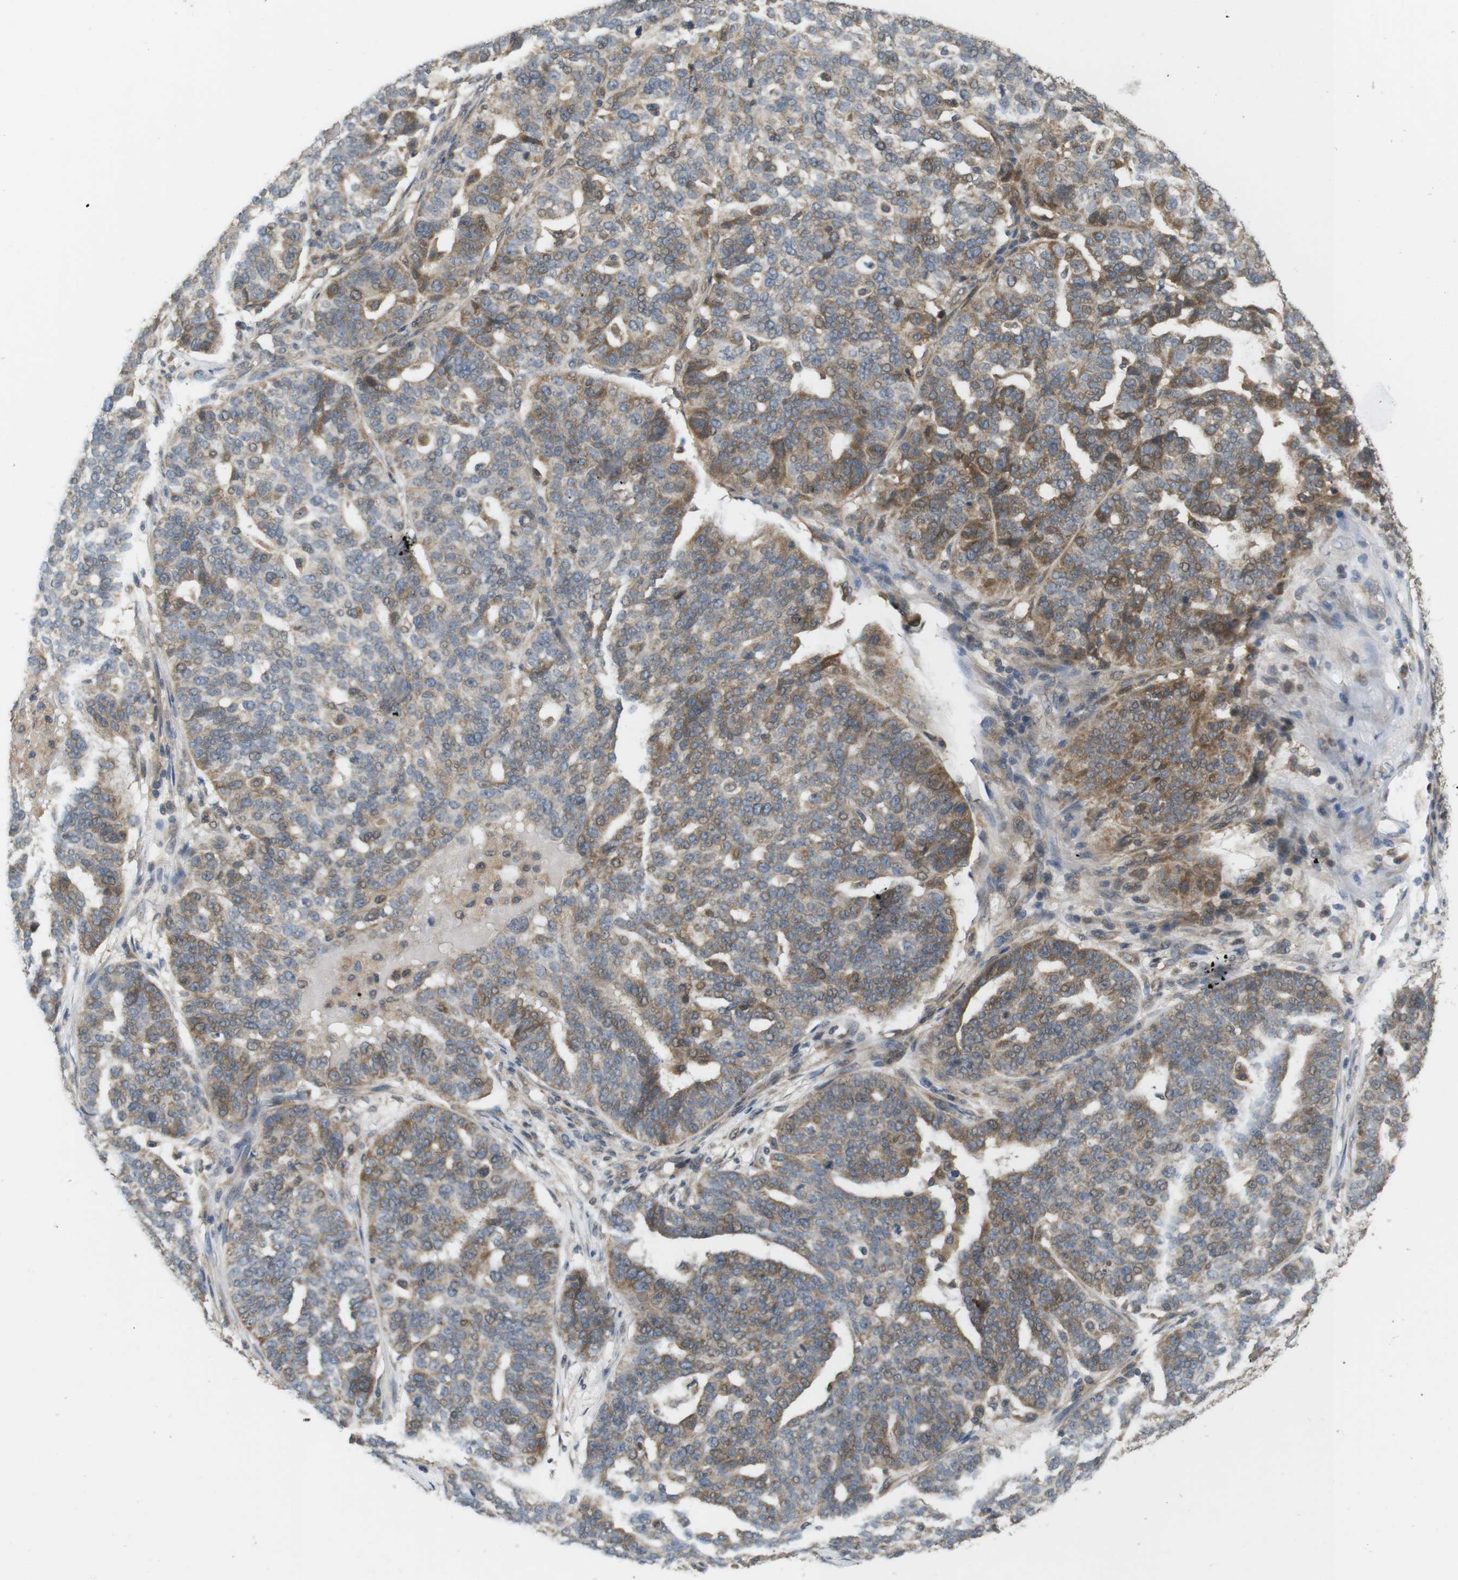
{"staining": {"intensity": "moderate", "quantity": "25%-75%", "location": "cytoplasmic/membranous"}, "tissue": "ovarian cancer", "cell_type": "Tumor cells", "image_type": "cancer", "snomed": [{"axis": "morphology", "description": "Cystadenocarcinoma, serous, NOS"}, {"axis": "topography", "description": "Ovary"}], "caption": "DAB (3,3'-diaminobenzidine) immunohistochemical staining of serous cystadenocarcinoma (ovarian) demonstrates moderate cytoplasmic/membranous protein positivity in about 25%-75% of tumor cells.", "gene": "RNF130", "patient": {"sex": "female", "age": 59}}